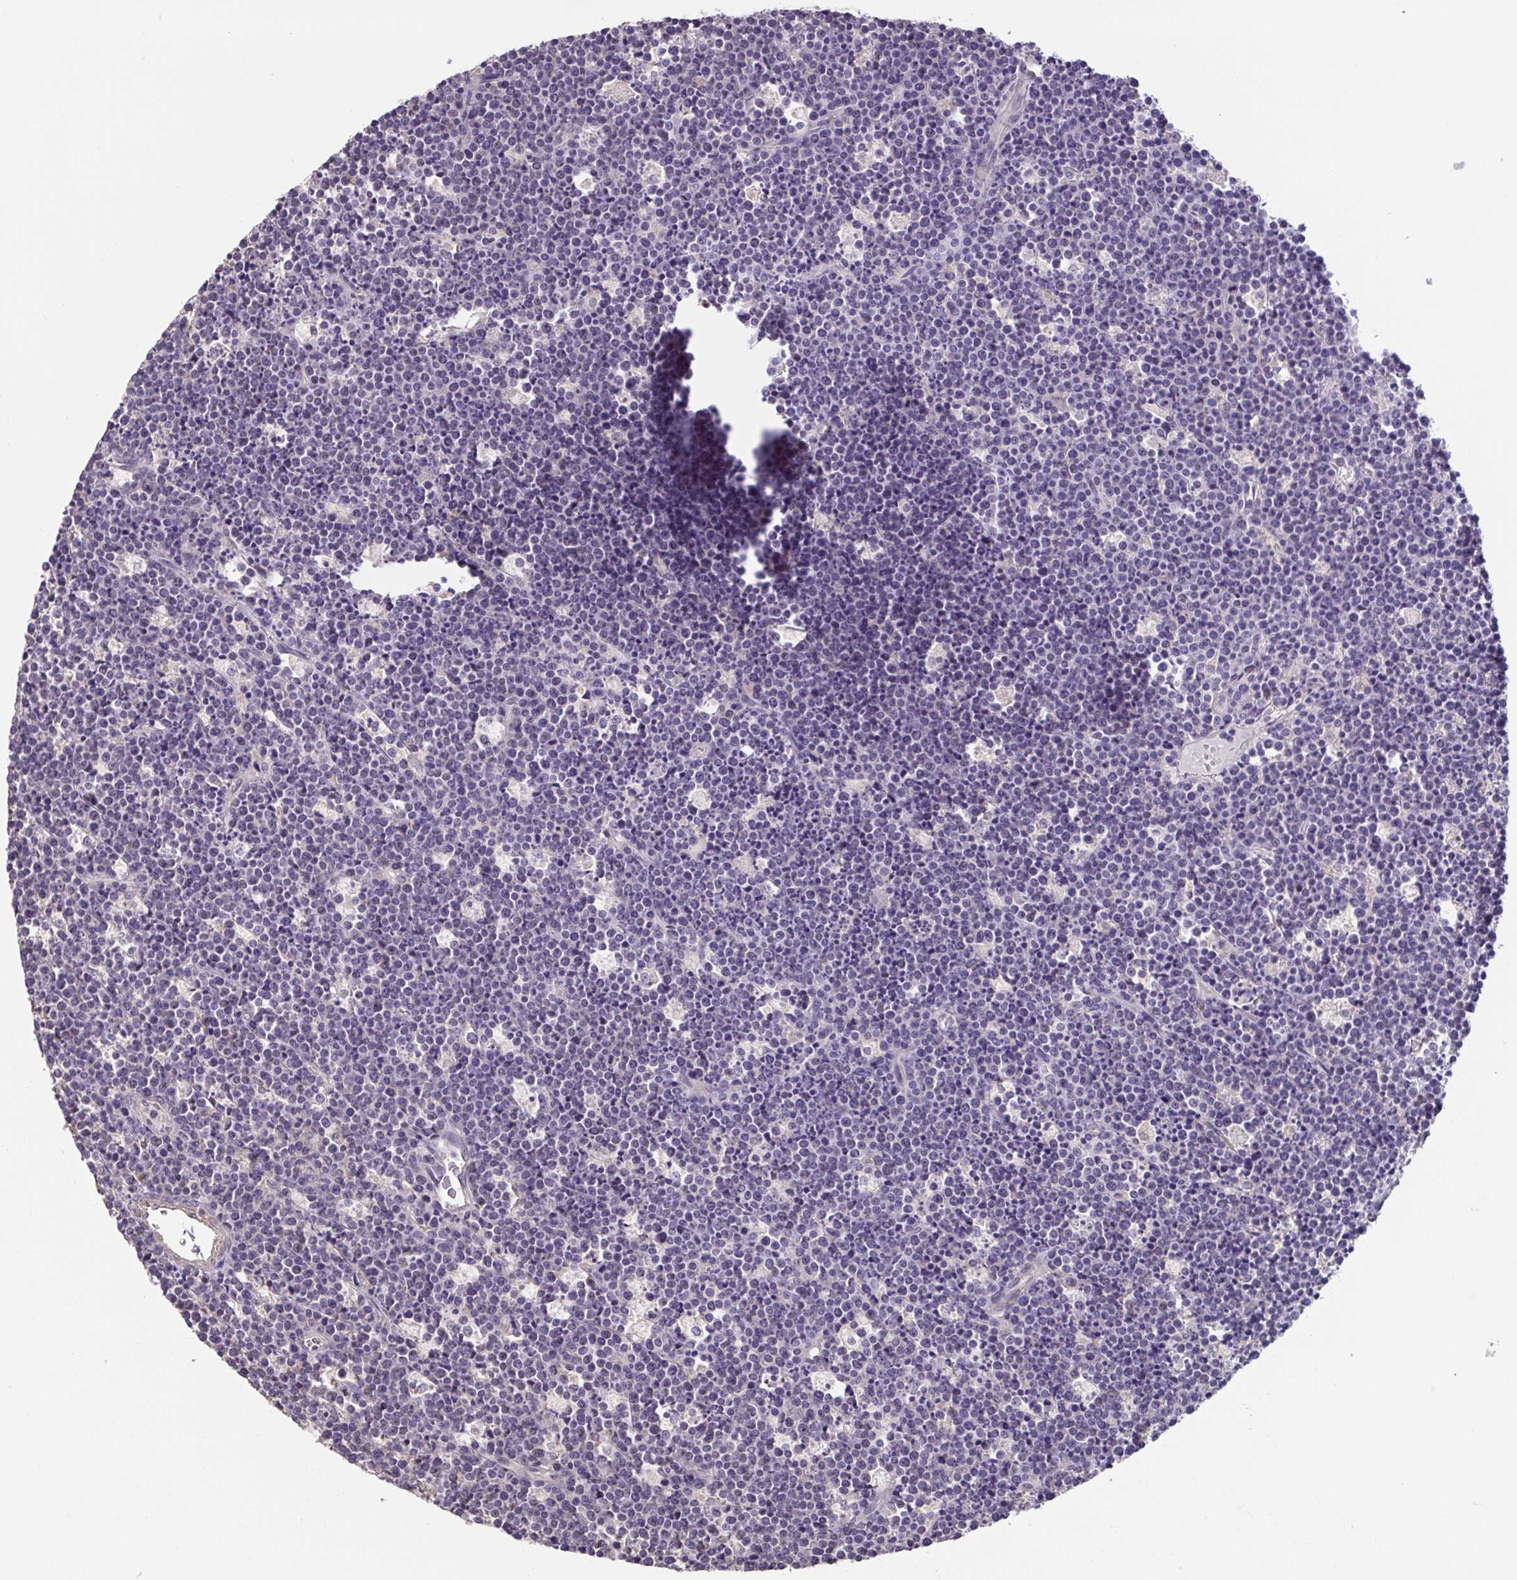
{"staining": {"intensity": "negative", "quantity": "none", "location": "none"}, "tissue": "lymphoma", "cell_type": "Tumor cells", "image_type": "cancer", "snomed": [{"axis": "morphology", "description": "Malignant lymphoma, non-Hodgkin's type, High grade"}, {"axis": "topography", "description": "Ovary"}], "caption": "The histopathology image exhibits no staining of tumor cells in lymphoma.", "gene": "ACTRT2", "patient": {"sex": "female", "age": 56}}